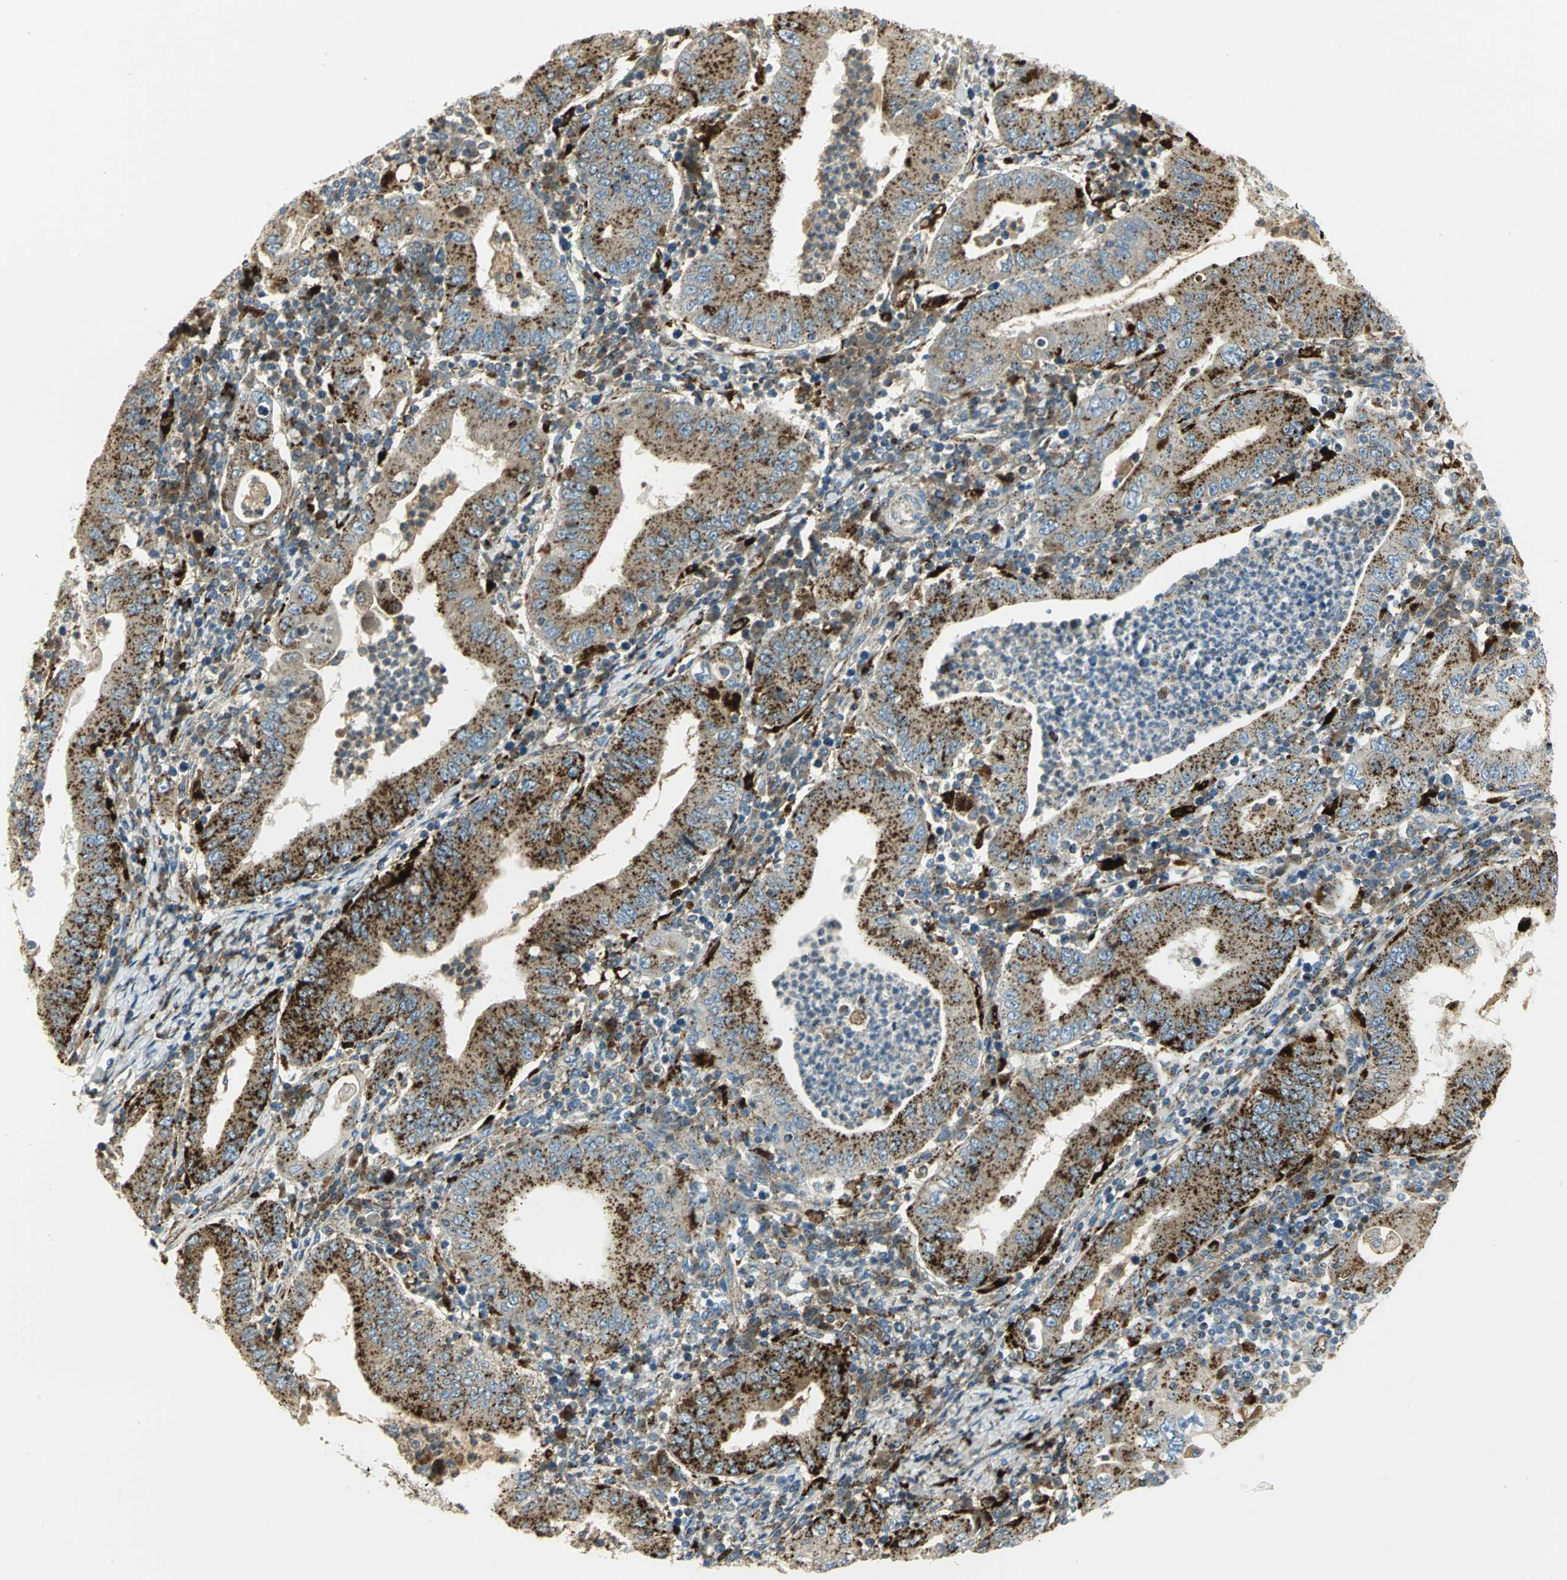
{"staining": {"intensity": "strong", "quantity": ">75%", "location": "cytoplasmic/membranous"}, "tissue": "stomach cancer", "cell_type": "Tumor cells", "image_type": "cancer", "snomed": [{"axis": "morphology", "description": "Normal tissue, NOS"}, {"axis": "morphology", "description": "Adenocarcinoma, NOS"}, {"axis": "topography", "description": "Esophagus"}, {"axis": "topography", "description": "Stomach, upper"}, {"axis": "topography", "description": "Peripheral nerve tissue"}], "caption": "Adenocarcinoma (stomach) tissue displays strong cytoplasmic/membranous staining in about >75% of tumor cells", "gene": "ARSA", "patient": {"sex": "male", "age": 62}}